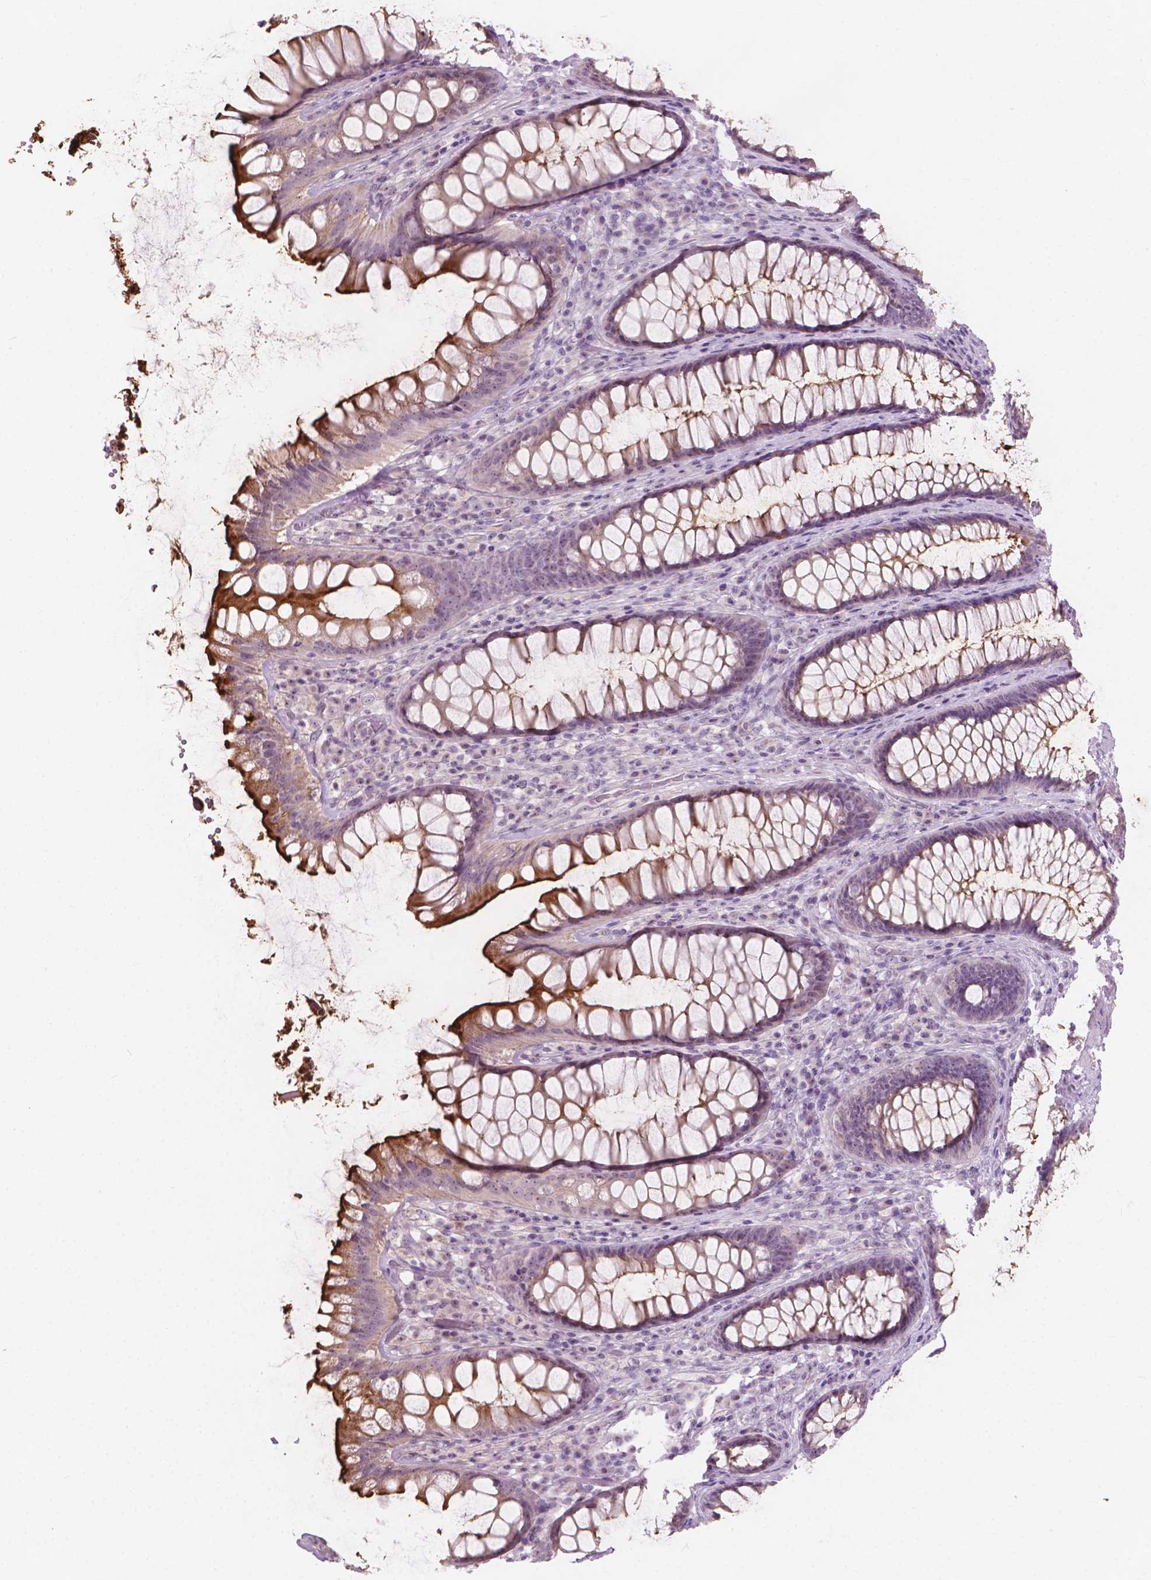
{"staining": {"intensity": "strong", "quantity": "25%-75%", "location": "cytoplasmic/membranous"}, "tissue": "rectum", "cell_type": "Glandular cells", "image_type": "normal", "snomed": [{"axis": "morphology", "description": "Normal tissue, NOS"}, {"axis": "topography", "description": "Rectum"}], "caption": "Rectum stained with a brown dye displays strong cytoplasmic/membranous positive expression in approximately 25%-75% of glandular cells.", "gene": "GPRC5A", "patient": {"sex": "male", "age": 72}}